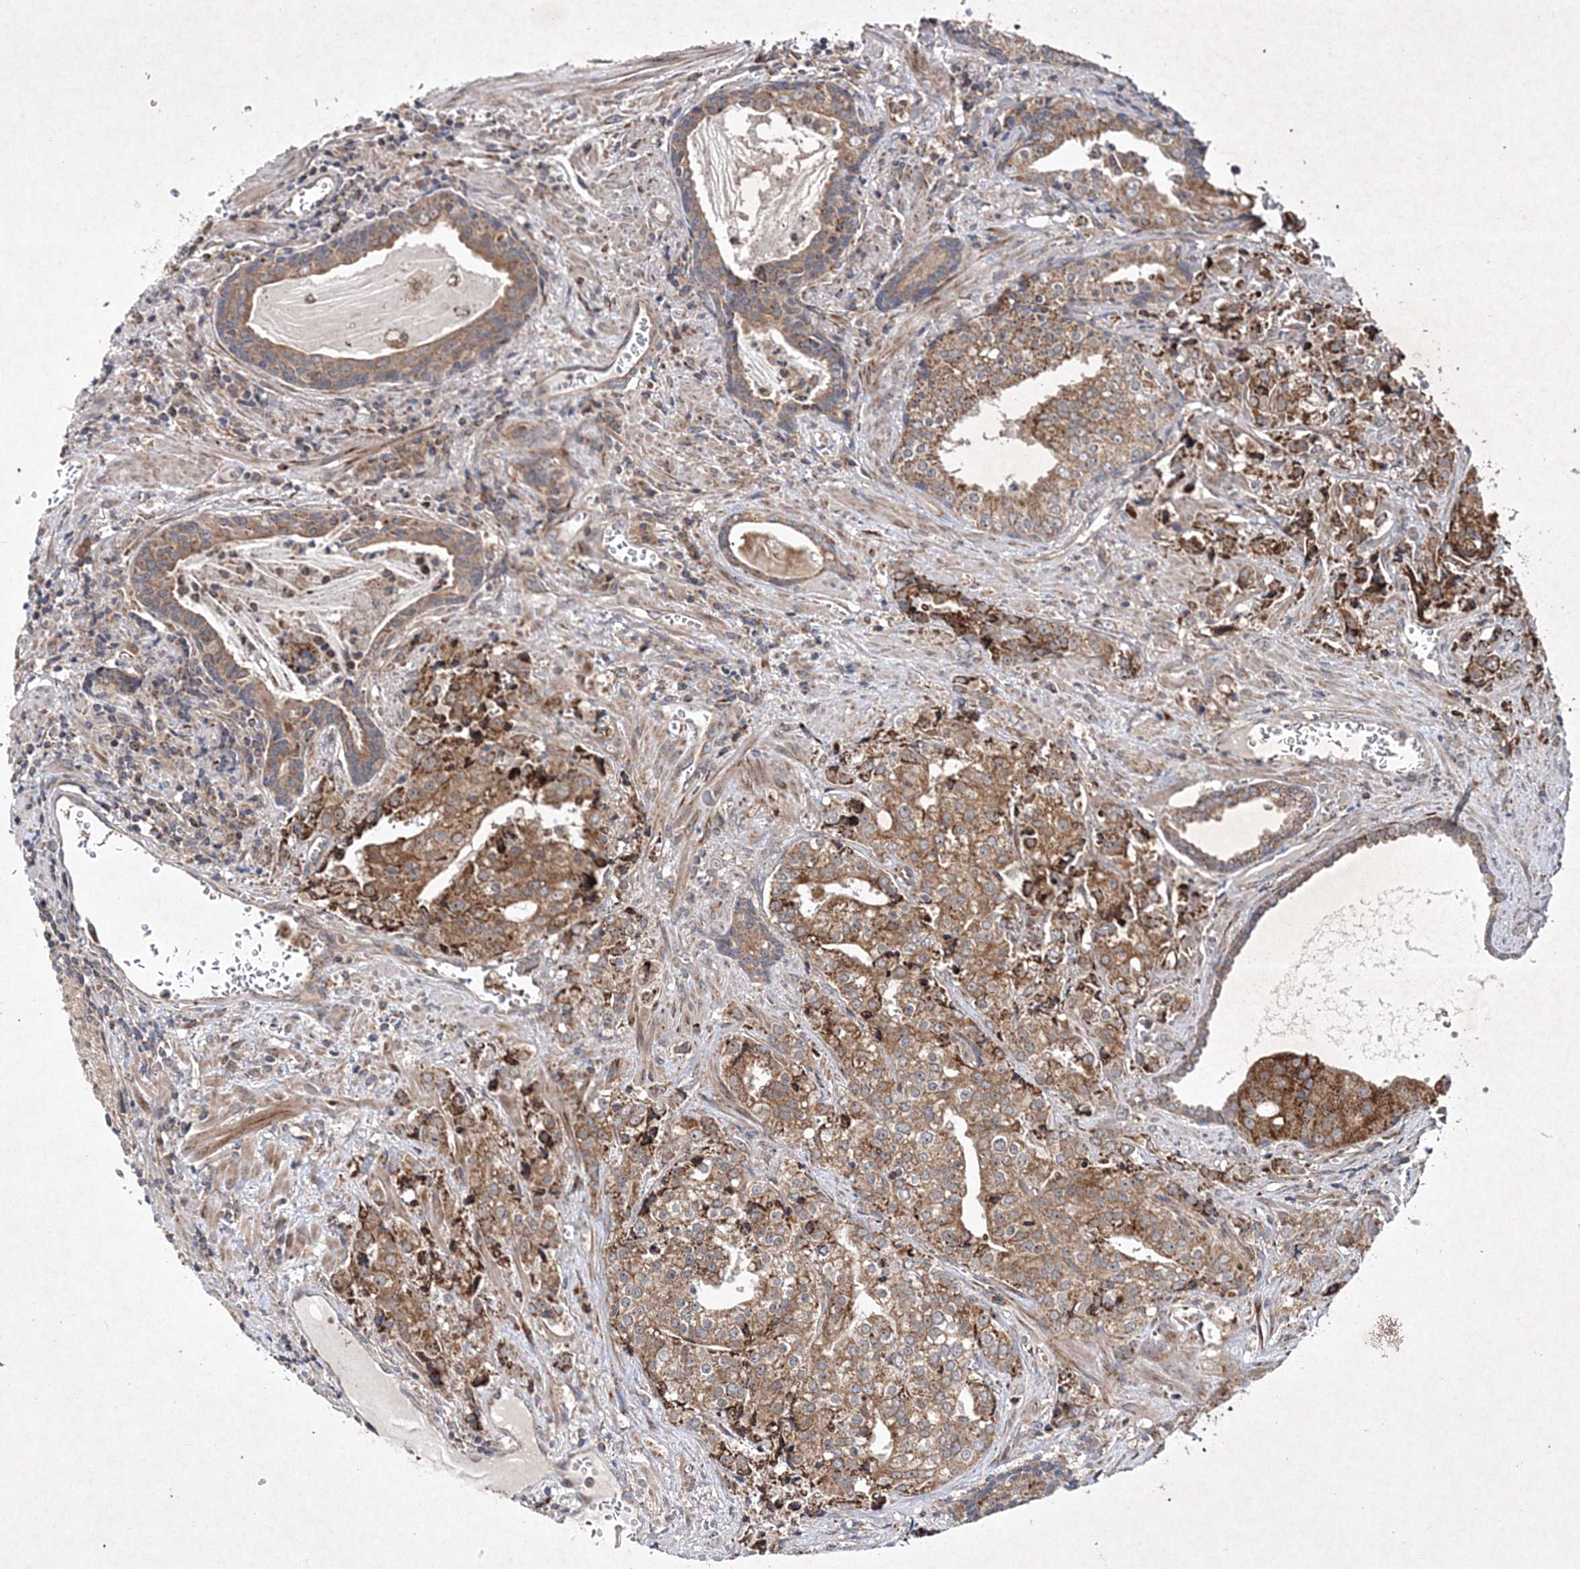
{"staining": {"intensity": "moderate", "quantity": ">75%", "location": "cytoplasmic/membranous"}, "tissue": "prostate cancer", "cell_type": "Tumor cells", "image_type": "cancer", "snomed": [{"axis": "morphology", "description": "Adenocarcinoma, High grade"}, {"axis": "topography", "description": "Prostate"}], "caption": "Immunohistochemical staining of prostate high-grade adenocarcinoma displays moderate cytoplasmic/membranous protein positivity in approximately >75% of tumor cells.", "gene": "SCRN3", "patient": {"sex": "male", "age": 68}}